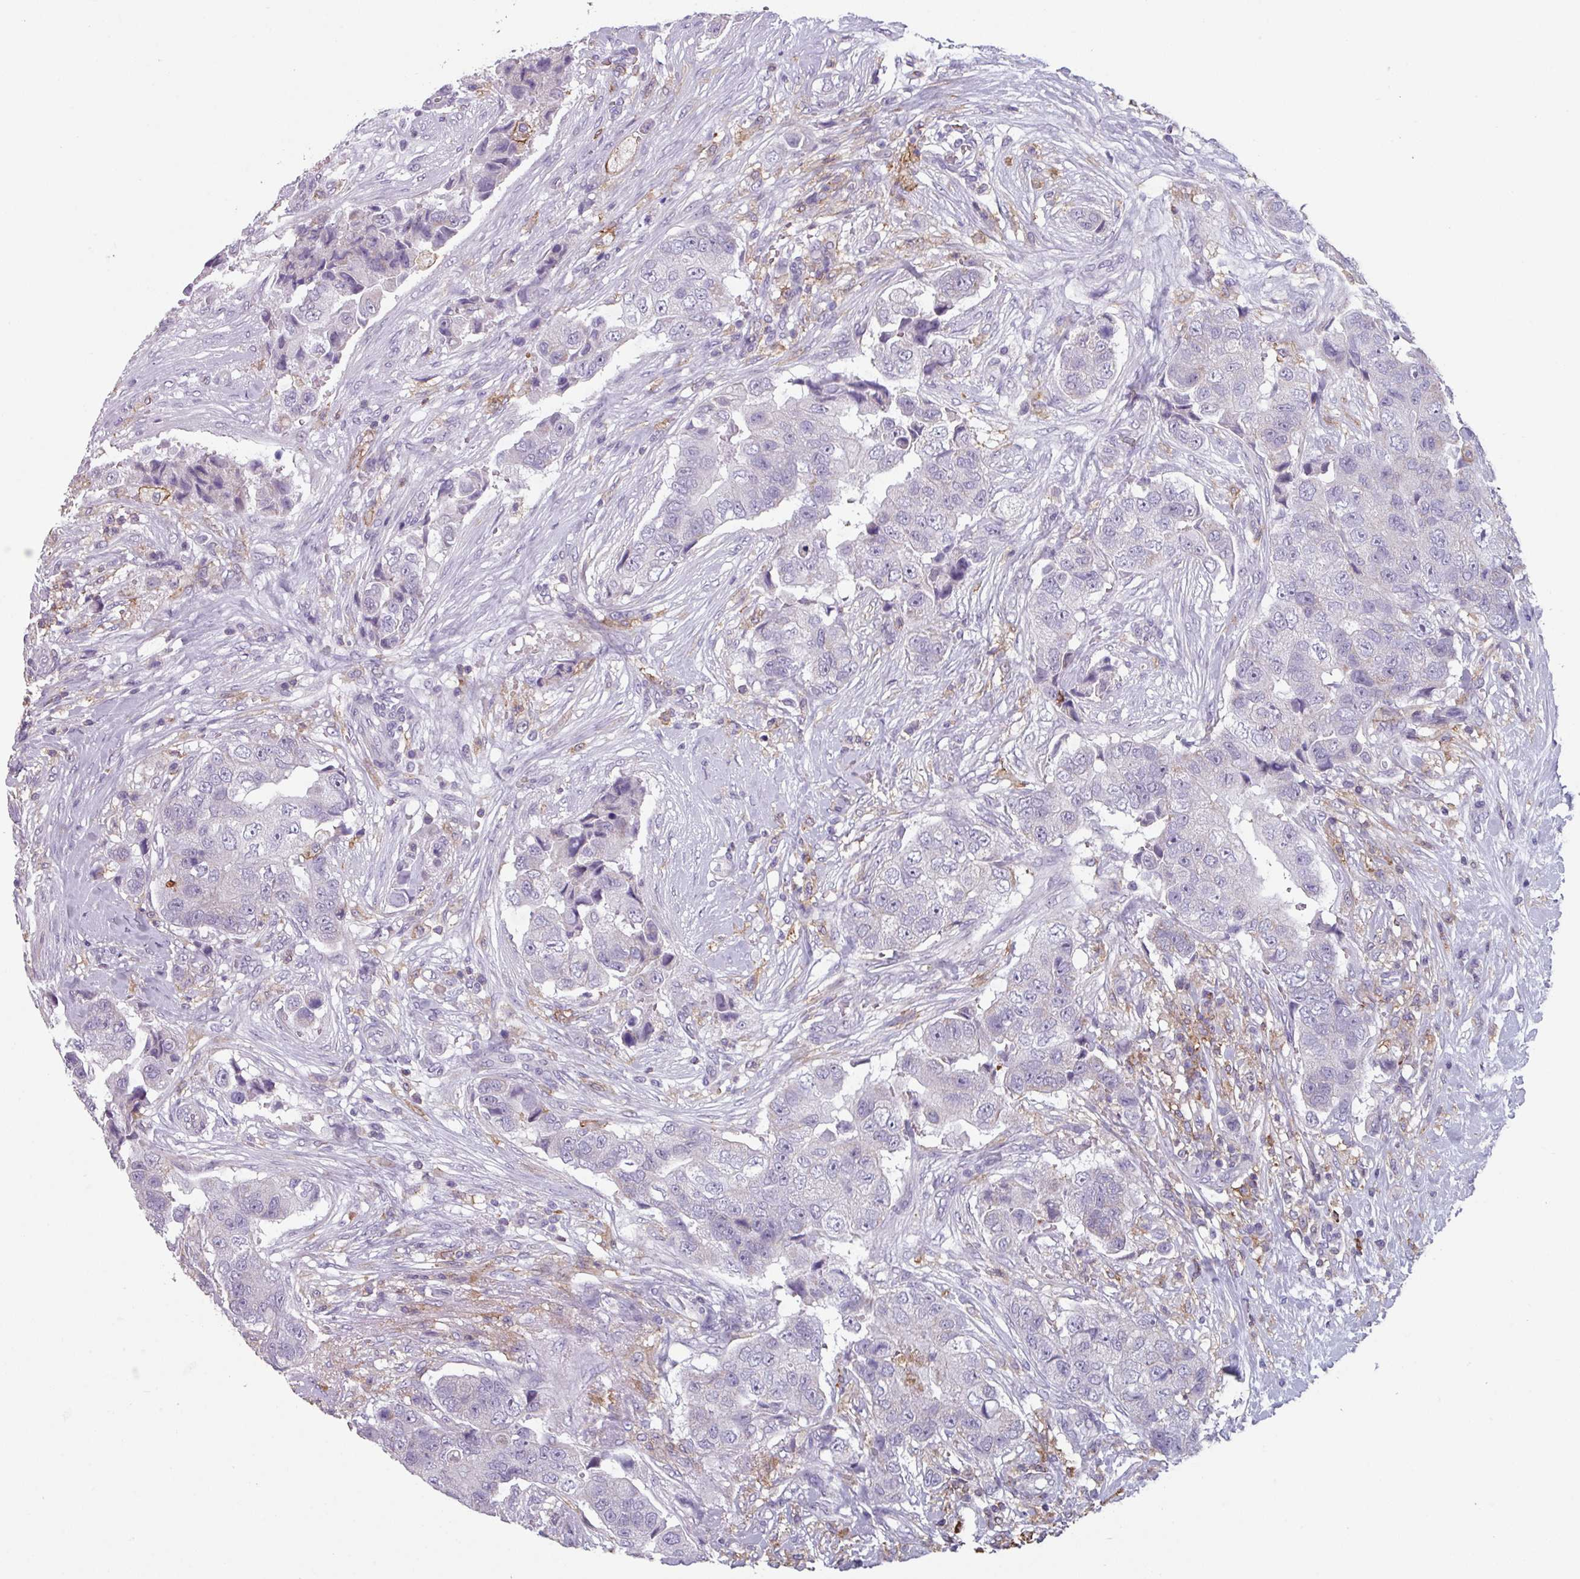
{"staining": {"intensity": "negative", "quantity": "none", "location": "none"}, "tissue": "breast cancer", "cell_type": "Tumor cells", "image_type": "cancer", "snomed": [{"axis": "morphology", "description": "Normal tissue, NOS"}, {"axis": "morphology", "description": "Duct carcinoma"}, {"axis": "topography", "description": "Breast"}], "caption": "Immunohistochemistry photomicrograph of human breast cancer (invasive ductal carcinoma) stained for a protein (brown), which exhibits no expression in tumor cells.", "gene": "EXOSC5", "patient": {"sex": "female", "age": 62}}